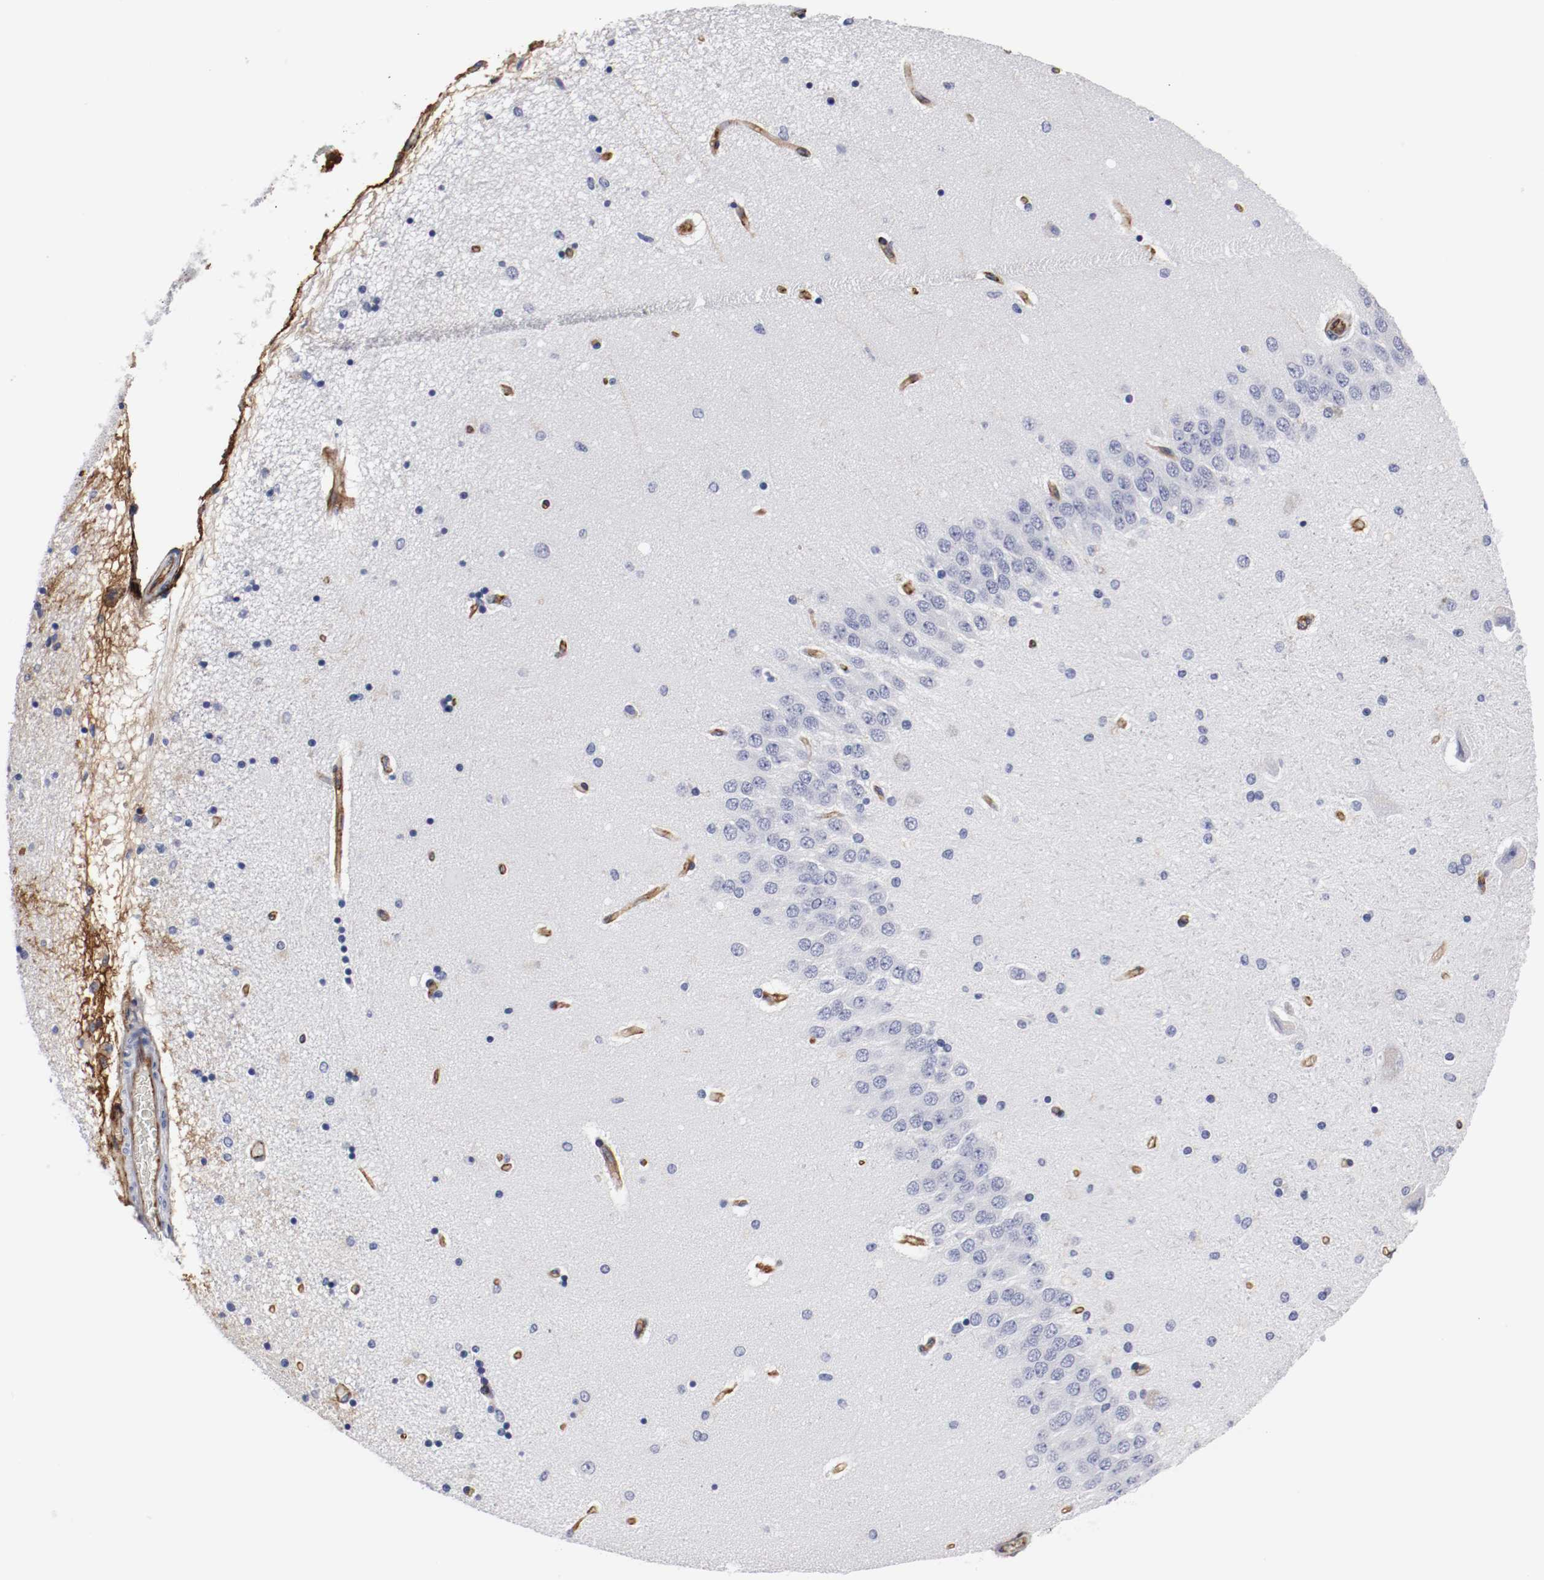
{"staining": {"intensity": "negative", "quantity": "none", "location": "none"}, "tissue": "hippocampus", "cell_type": "Glial cells", "image_type": "normal", "snomed": [{"axis": "morphology", "description": "Normal tissue, NOS"}, {"axis": "topography", "description": "Hippocampus"}], "caption": "DAB immunohistochemical staining of normal hippocampus reveals no significant staining in glial cells.", "gene": "IFITM1", "patient": {"sex": "female", "age": 54}}